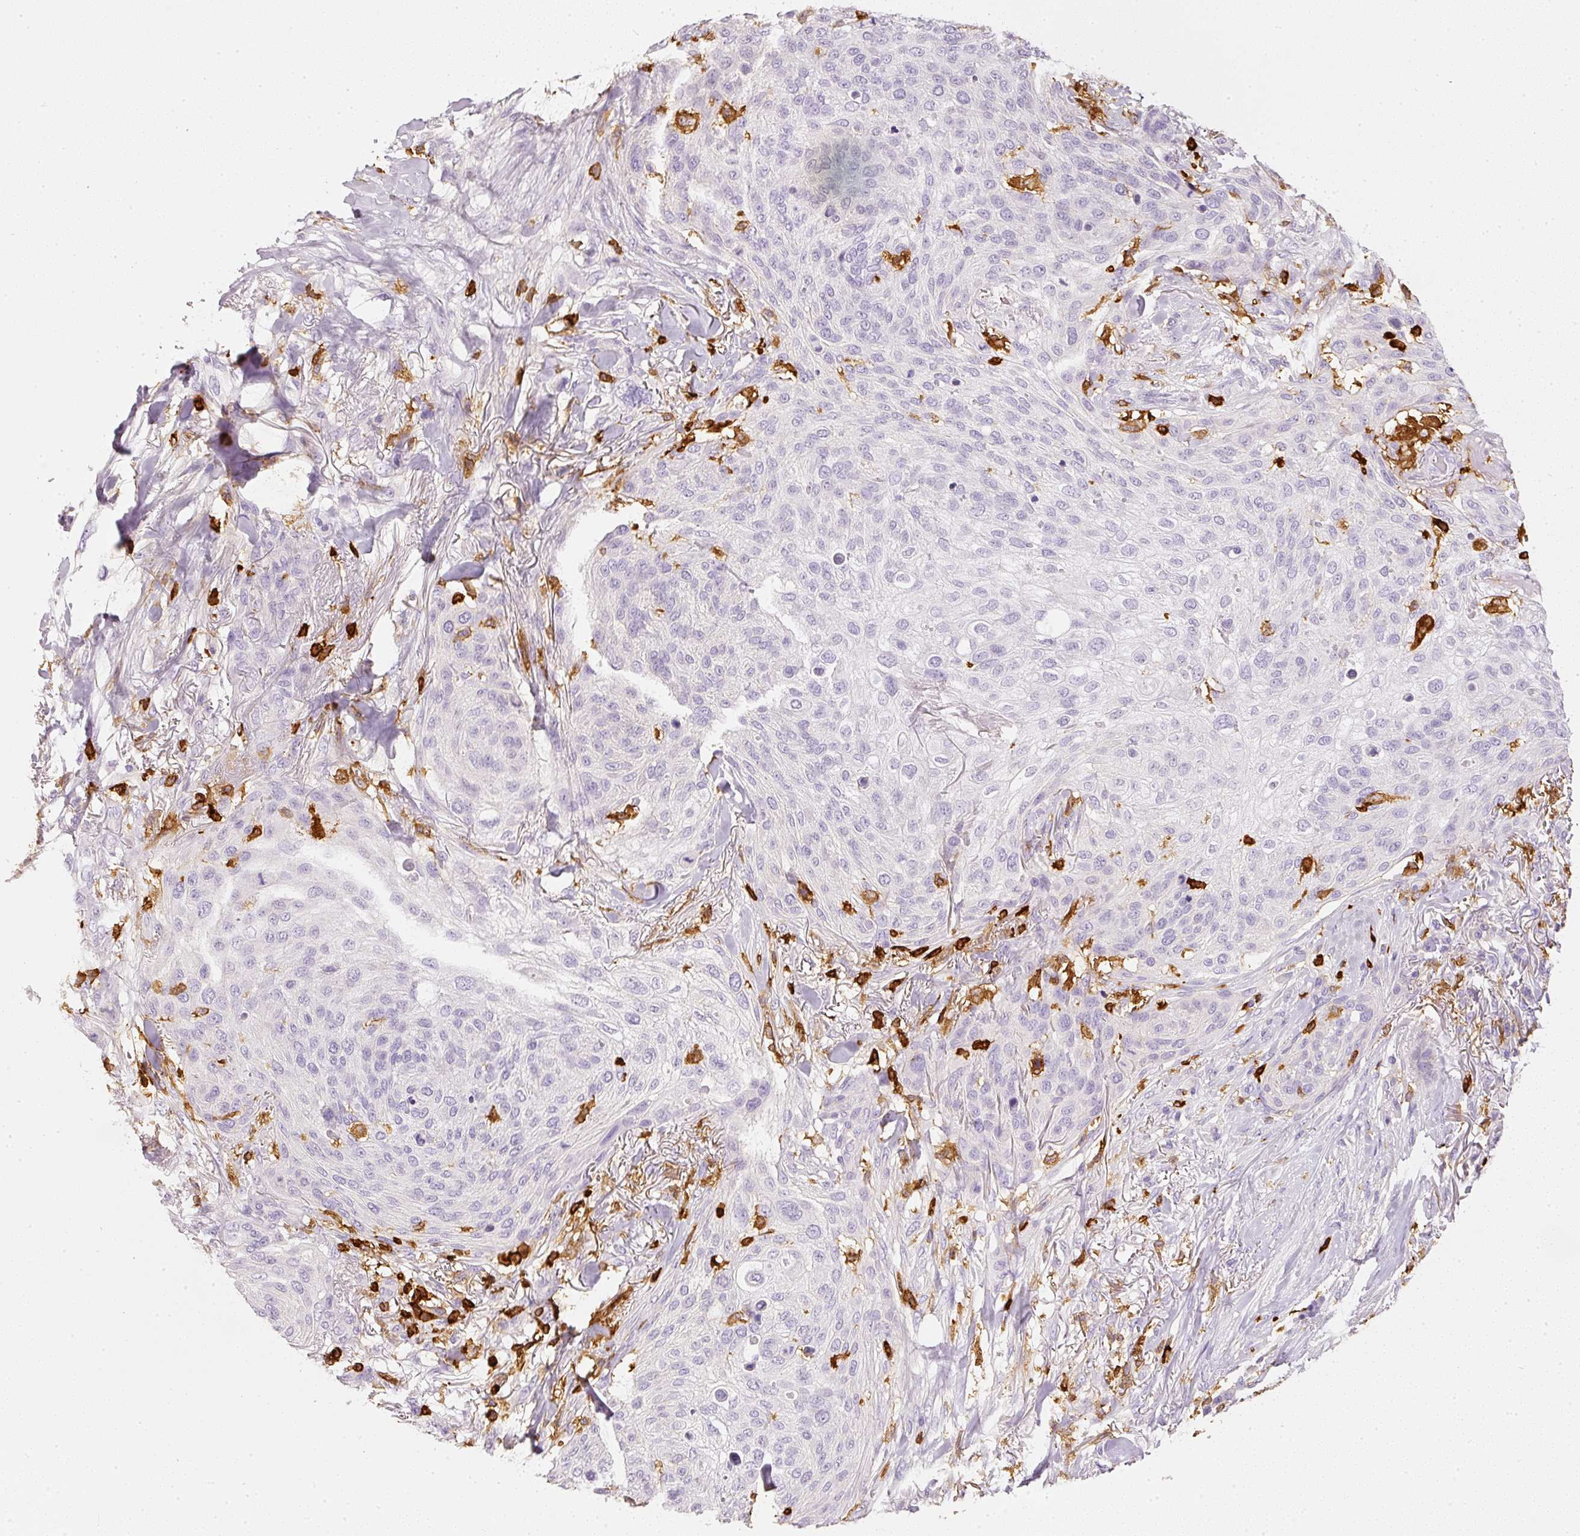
{"staining": {"intensity": "negative", "quantity": "none", "location": "none"}, "tissue": "skin cancer", "cell_type": "Tumor cells", "image_type": "cancer", "snomed": [{"axis": "morphology", "description": "Squamous cell carcinoma, NOS"}, {"axis": "topography", "description": "Skin"}], "caption": "Histopathology image shows no protein staining in tumor cells of skin cancer tissue.", "gene": "EVL", "patient": {"sex": "female", "age": 87}}